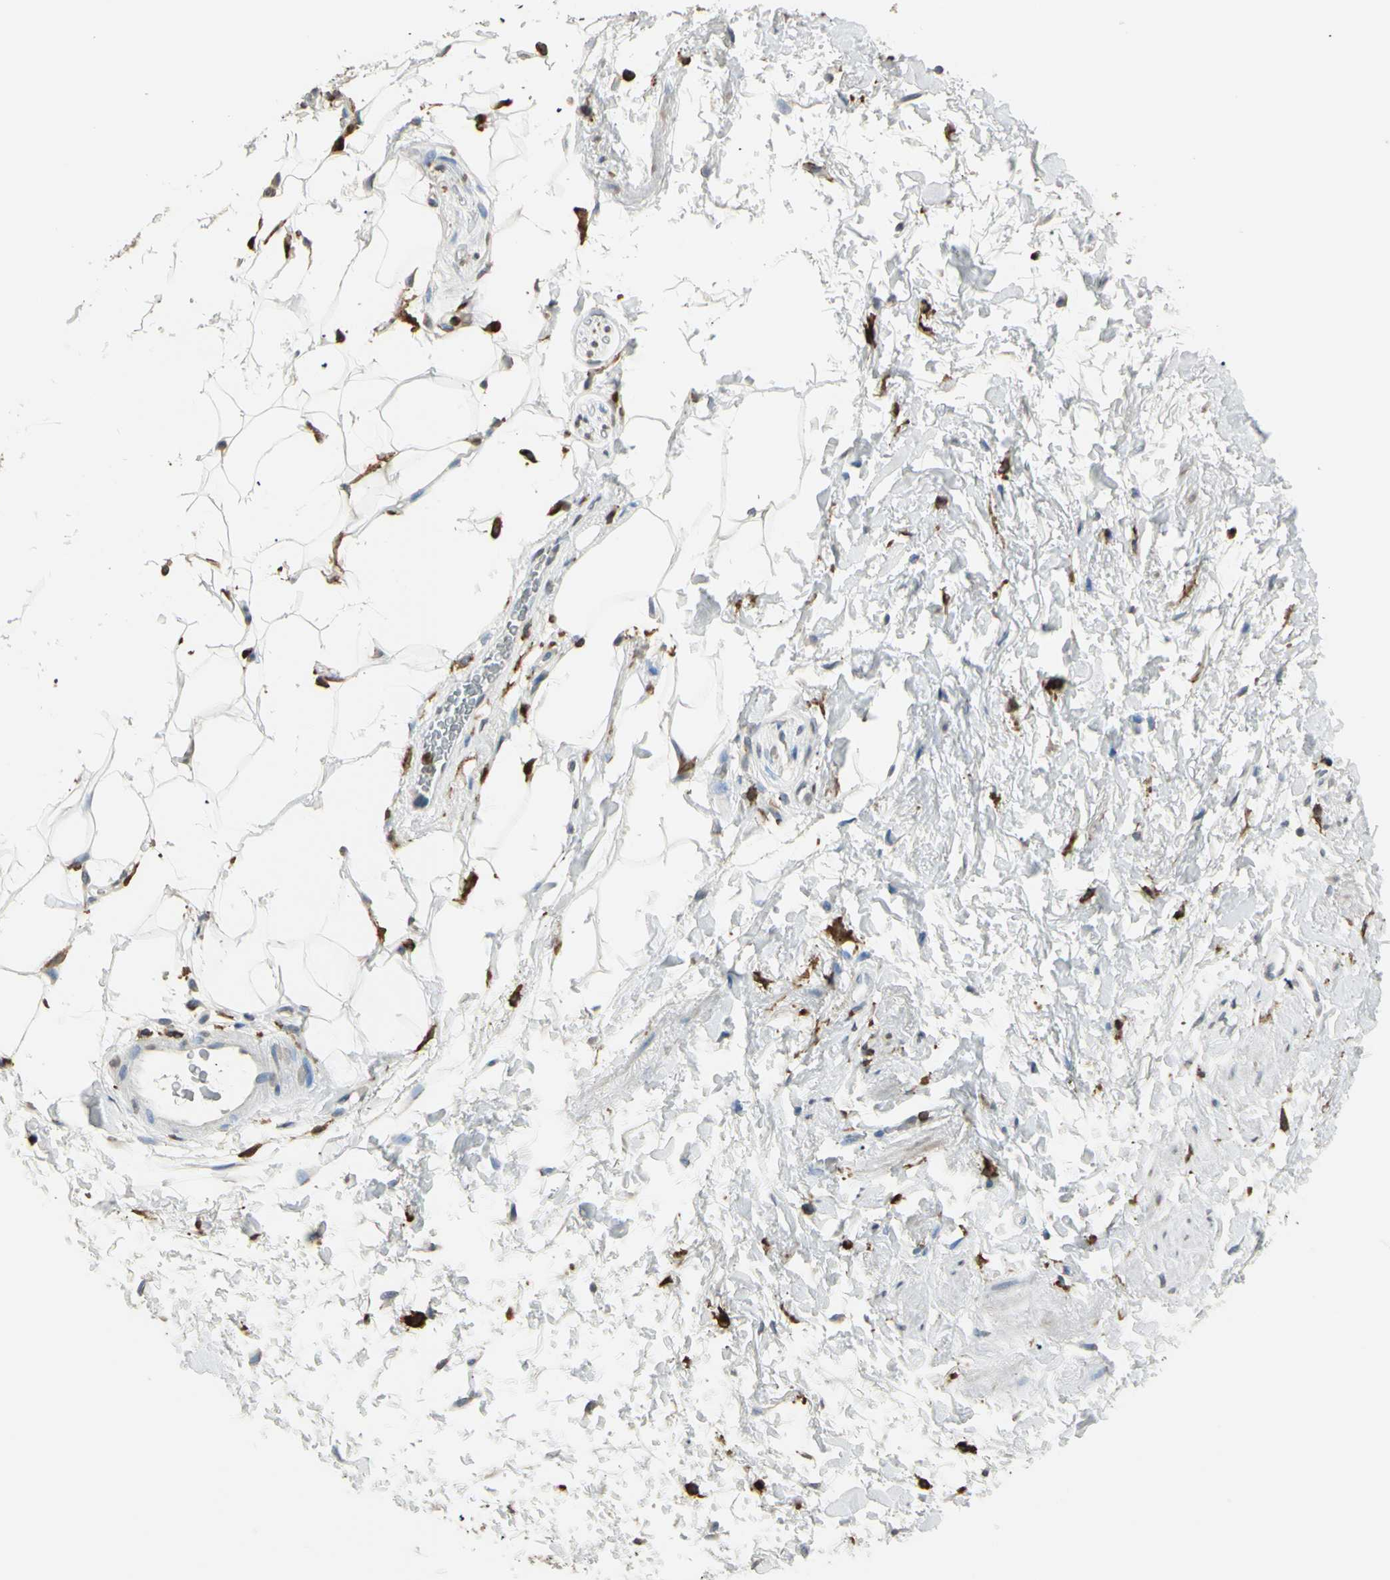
{"staining": {"intensity": "negative", "quantity": "none", "location": "none"}, "tissue": "adipose tissue", "cell_type": "Adipocytes", "image_type": "normal", "snomed": [{"axis": "morphology", "description": "Normal tissue, NOS"}, {"axis": "topography", "description": "Soft tissue"}, {"axis": "topography", "description": "Peripheral nerve tissue"}], "caption": "Adipocytes show no significant protein staining in normal adipose tissue.", "gene": "PSTPIP1", "patient": {"sex": "female", "age": 71}}